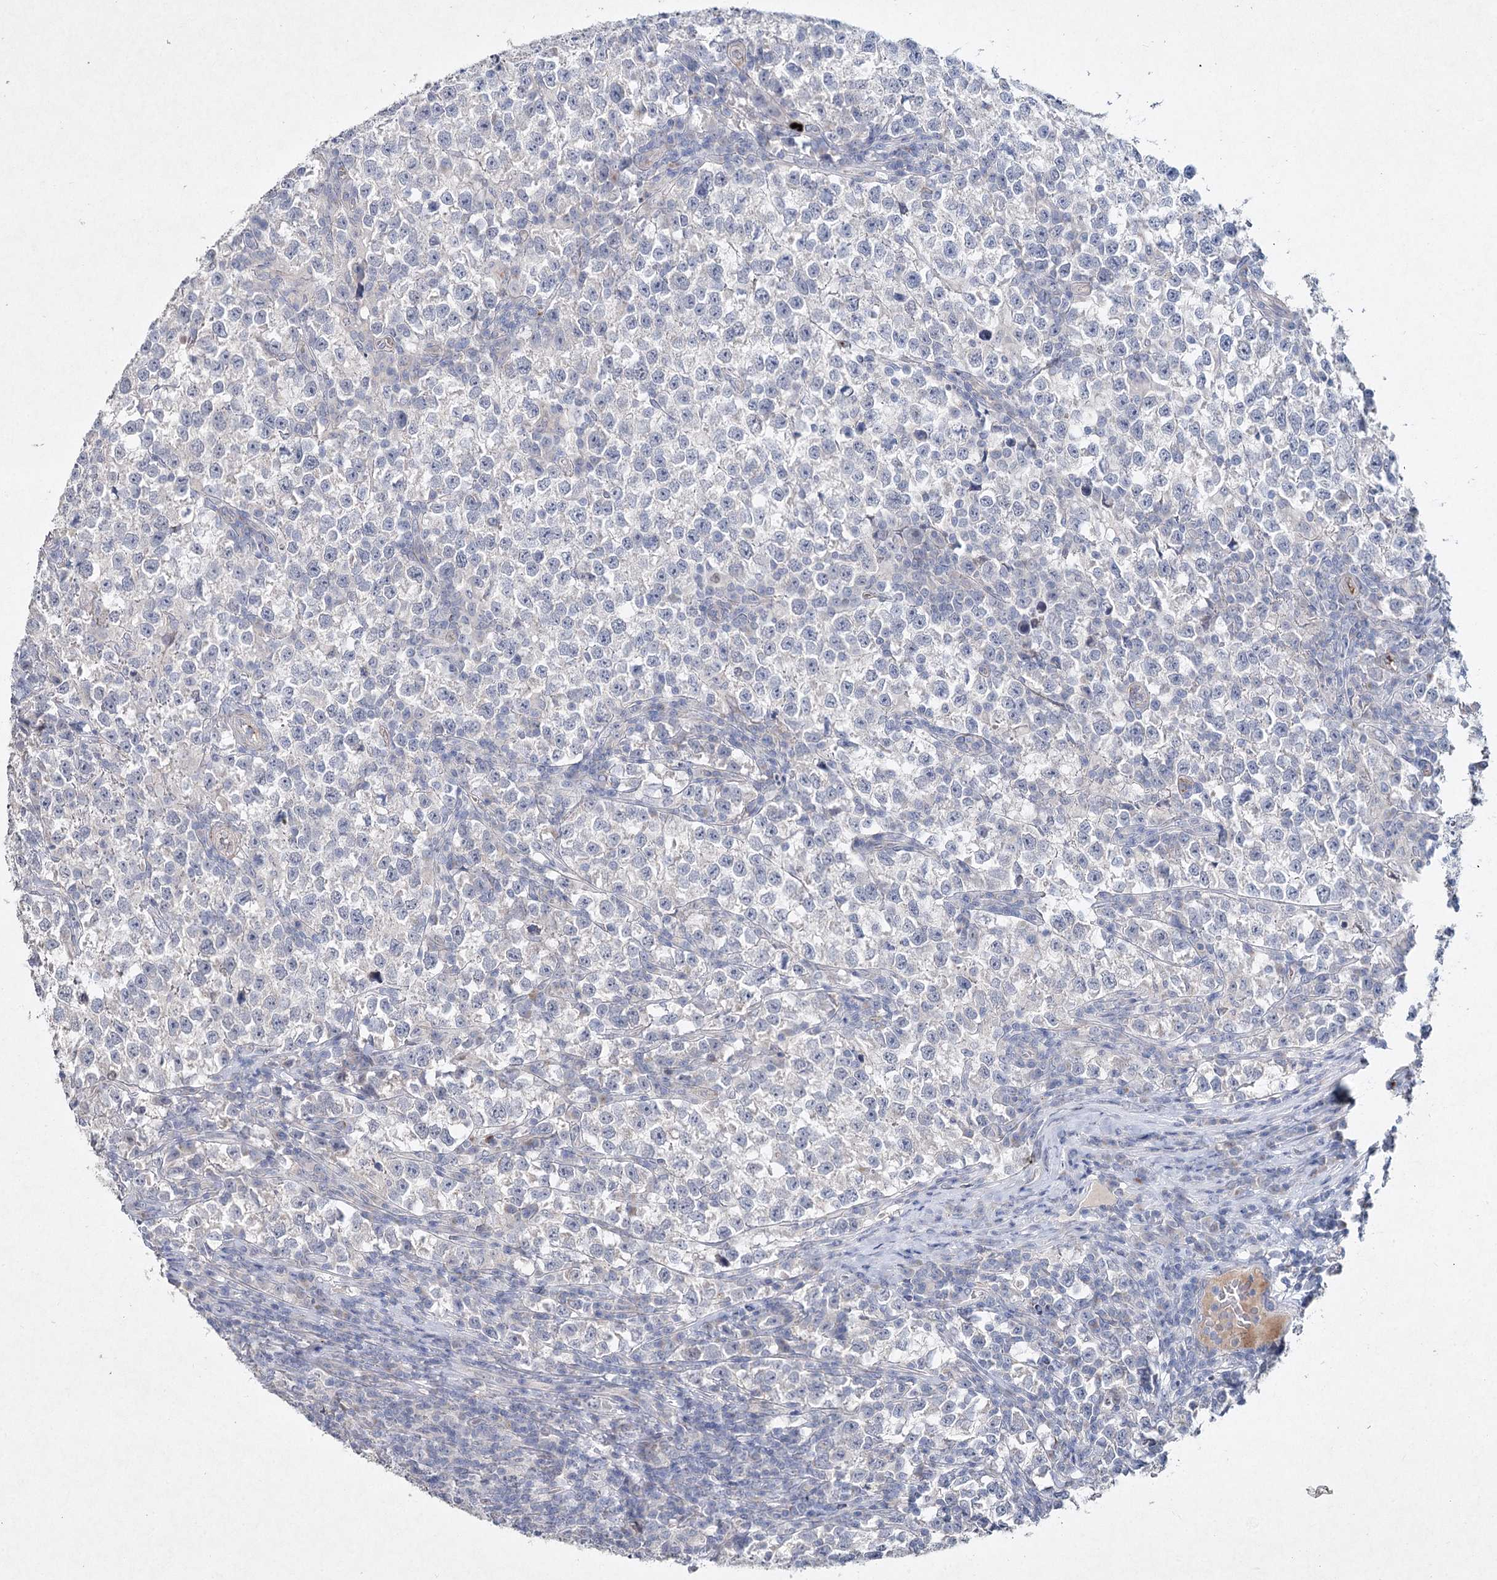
{"staining": {"intensity": "negative", "quantity": "none", "location": "none"}, "tissue": "testis cancer", "cell_type": "Tumor cells", "image_type": "cancer", "snomed": [{"axis": "morphology", "description": "Normal tissue, NOS"}, {"axis": "morphology", "description": "Seminoma, NOS"}, {"axis": "topography", "description": "Testis"}], "caption": "High power microscopy micrograph of an IHC photomicrograph of testis cancer, revealing no significant staining in tumor cells.", "gene": "RFX6", "patient": {"sex": "male", "age": 43}}